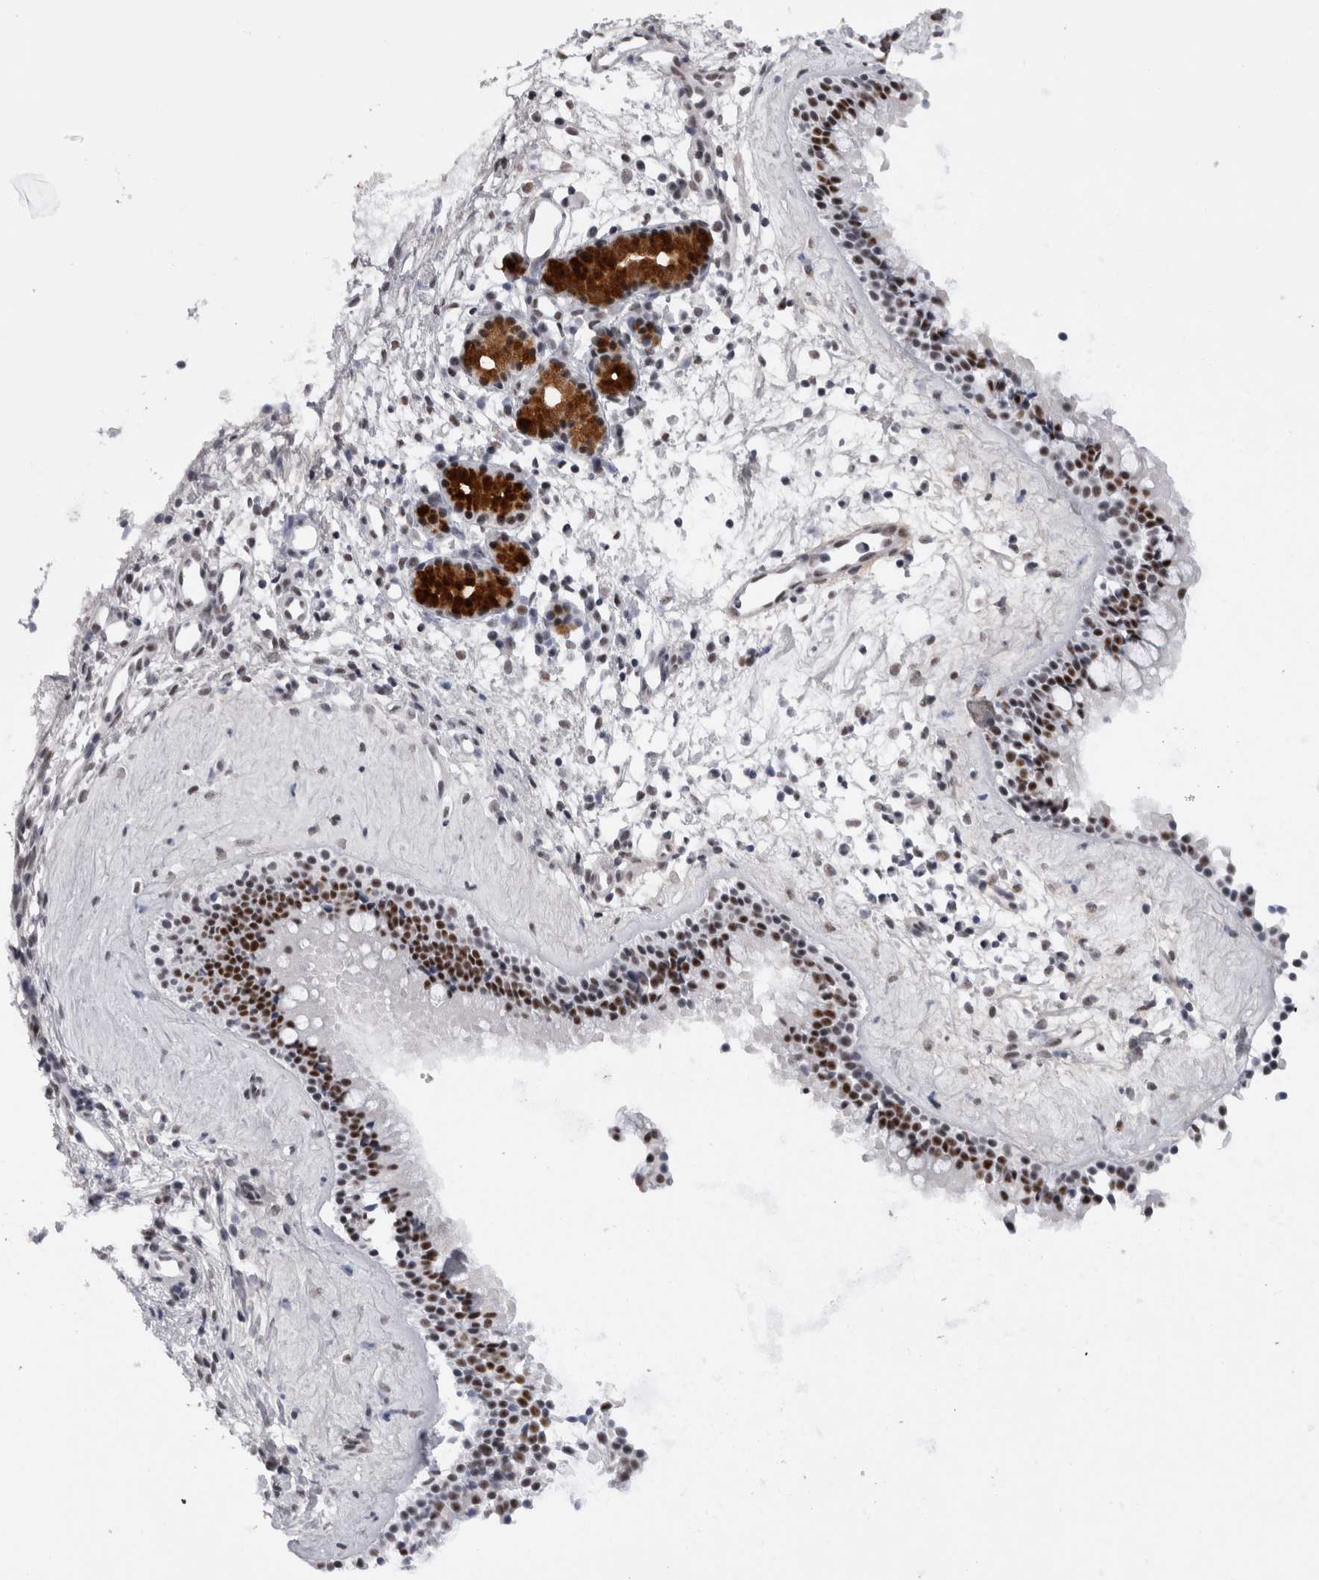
{"staining": {"intensity": "strong", "quantity": ">75%", "location": "nuclear"}, "tissue": "nasopharynx", "cell_type": "Respiratory epithelial cells", "image_type": "normal", "snomed": [{"axis": "morphology", "description": "Normal tissue, NOS"}, {"axis": "topography", "description": "Nasopharynx"}], "caption": "Immunohistochemistry (IHC) staining of benign nasopharynx, which exhibits high levels of strong nuclear positivity in about >75% of respiratory epithelial cells indicating strong nuclear protein positivity. The staining was performed using DAB (brown) for protein detection and nuclei were counterstained in hematoxylin (blue).", "gene": "API5", "patient": {"sex": "female", "age": 42}}